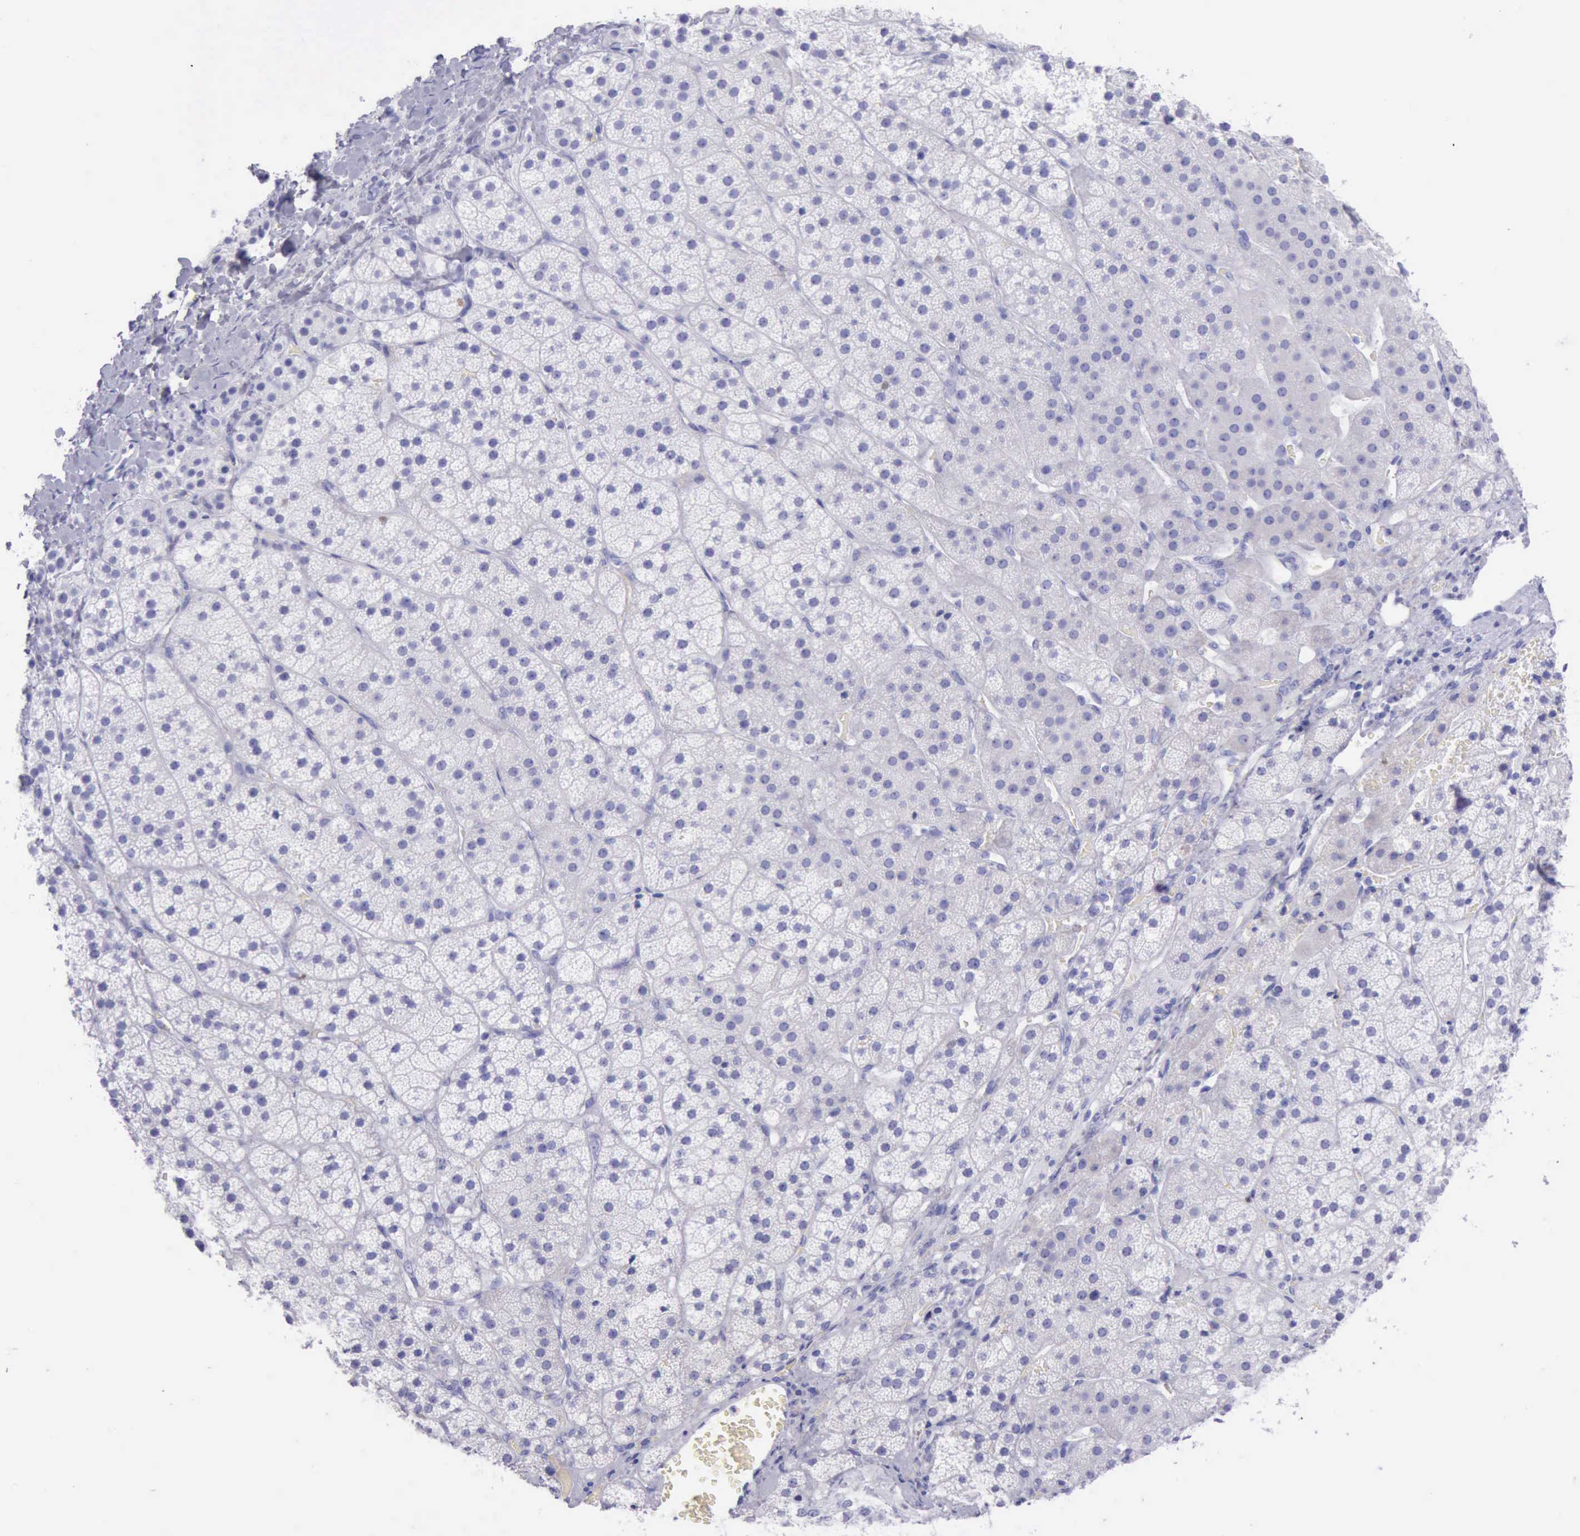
{"staining": {"intensity": "negative", "quantity": "none", "location": "none"}, "tissue": "adrenal gland", "cell_type": "Glandular cells", "image_type": "normal", "snomed": [{"axis": "morphology", "description": "Normal tissue, NOS"}, {"axis": "topography", "description": "Adrenal gland"}], "caption": "High magnification brightfield microscopy of benign adrenal gland stained with DAB (3,3'-diaminobenzidine) (brown) and counterstained with hematoxylin (blue): glandular cells show no significant expression. (DAB (3,3'-diaminobenzidine) immunohistochemistry, high magnification).", "gene": "MCM2", "patient": {"sex": "female", "age": 44}}